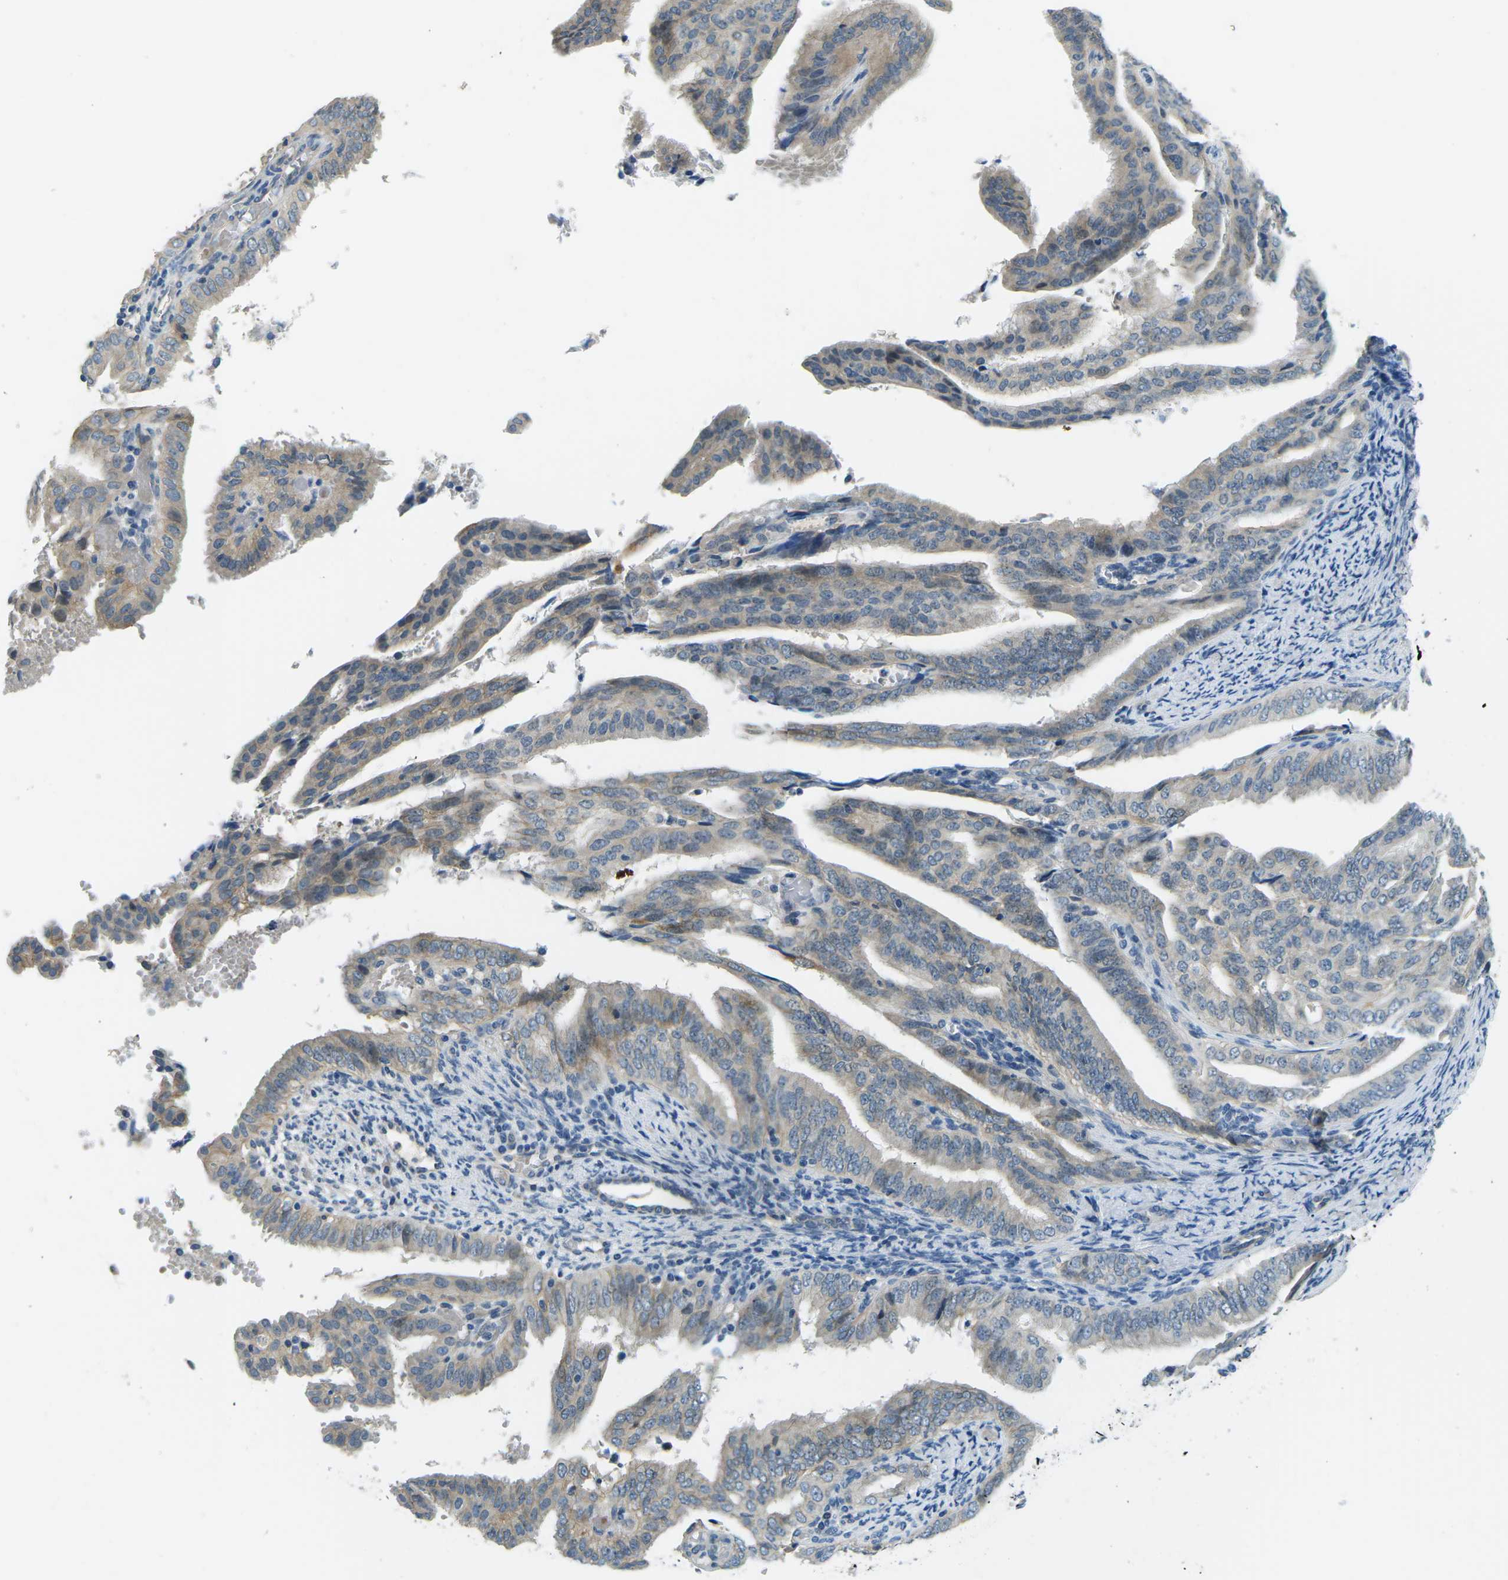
{"staining": {"intensity": "negative", "quantity": "none", "location": "none"}, "tissue": "endometrial cancer", "cell_type": "Tumor cells", "image_type": "cancer", "snomed": [{"axis": "morphology", "description": "Adenocarcinoma, NOS"}, {"axis": "topography", "description": "Endometrium"}], "caption": "This histopathology image is of endometrial cancer stained with IHC to label a protein in brown with the nuclei are counter-stained blue. There is no expression in tumor cells. (DAB (3,3'-diaminobenzidine) immunohistochemistry (IHC), high magnification).", "gene": "CTNND1", "patient": {"sex": "female", "age": 58}}